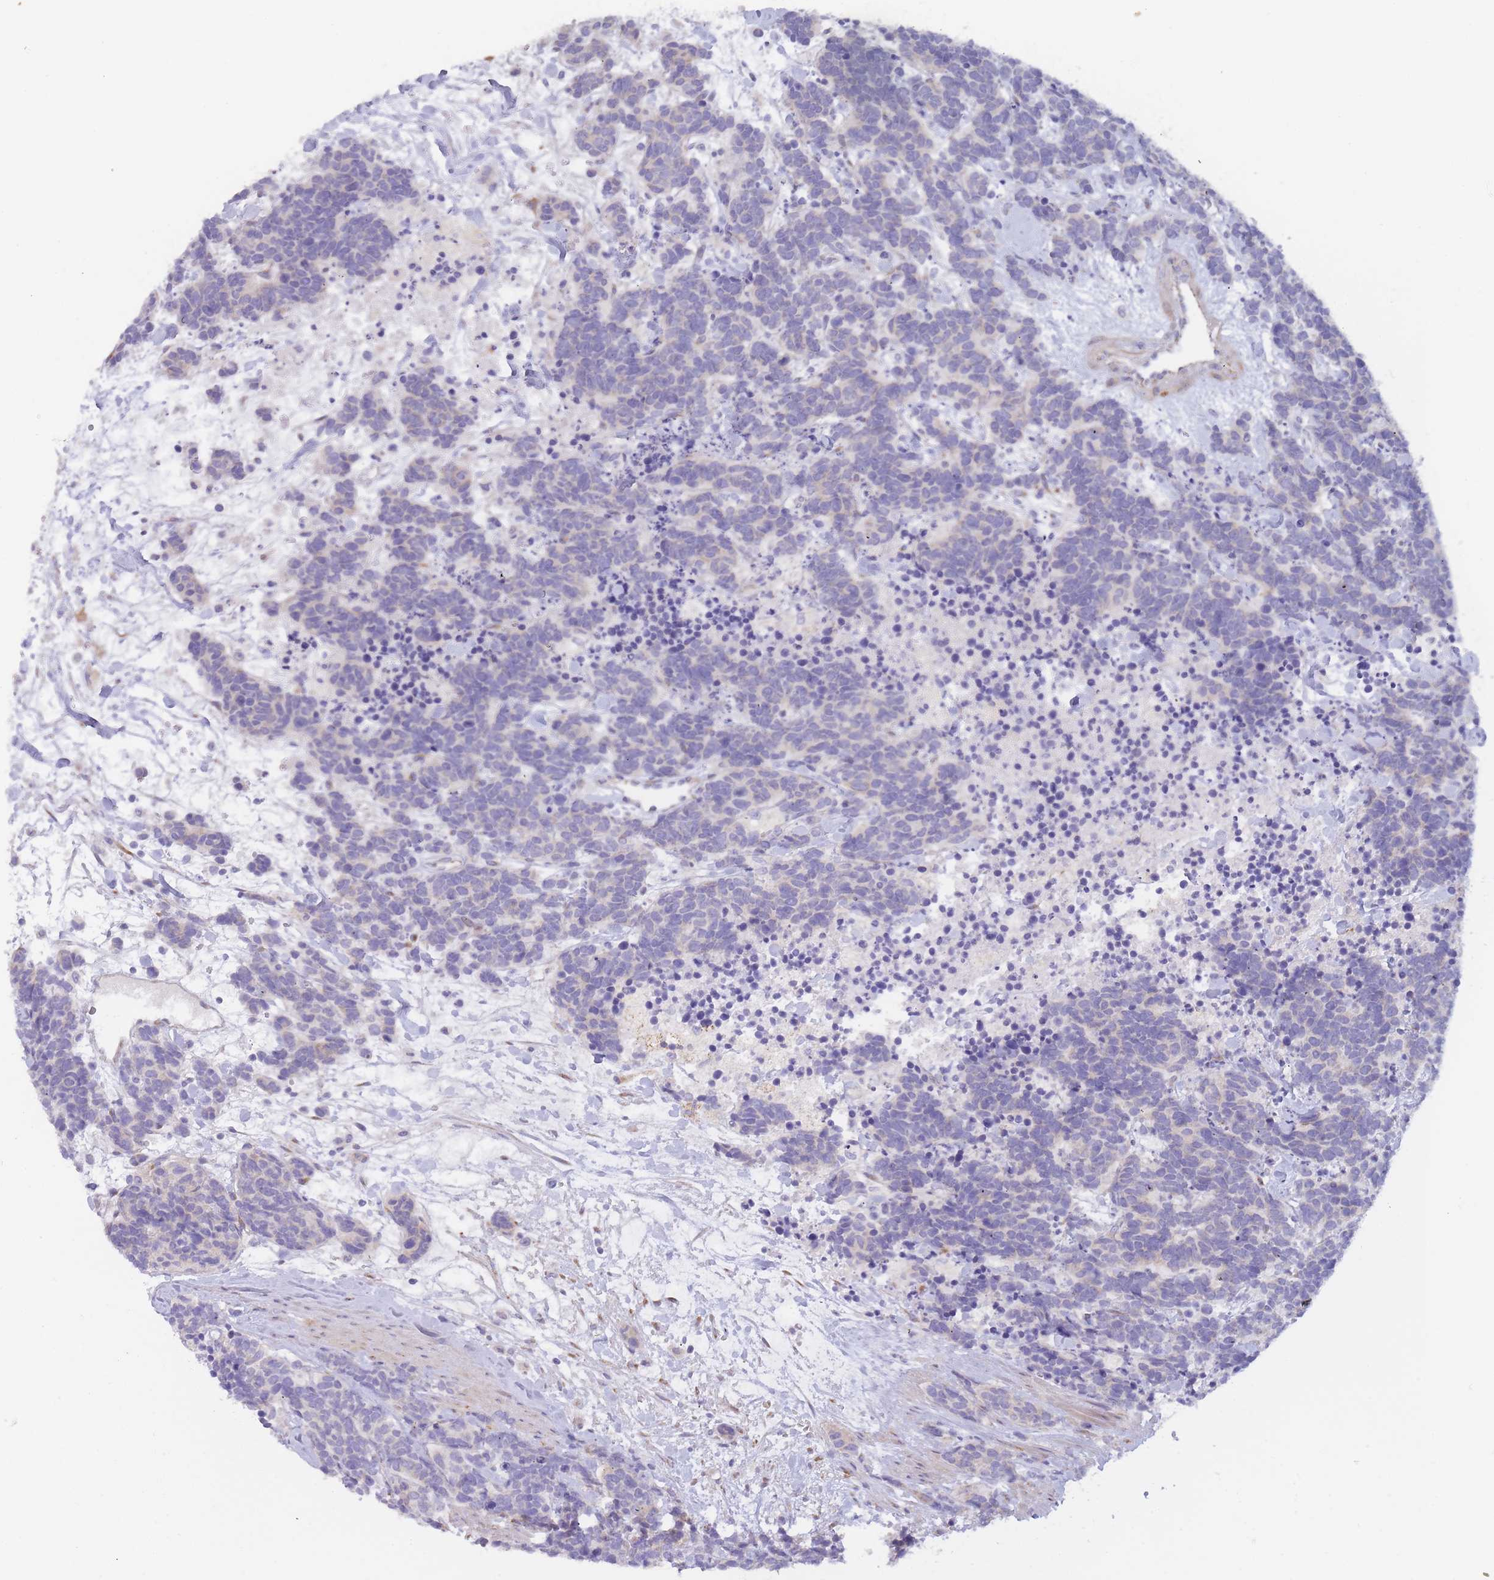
{"staining": {"intensity": "negative", "quantity": "none", "location": "none"}, "tissue": "carcinoid", "cell_type": "Tumor cells", "image_type": "cancer", "snomed": [{"axis": "morphology", "description": "Carcinoma, NOS"}, {"axis": "morphology", "description": "Carcinoid, malignant, NOS"}, {"axis": "topography", "description": "Prostate"}], "caption": "Human carcinoid (malignant) stained for a protein using IHC reveals no expression in tumor cells.", "gene": "SLC35E4", "patient": {"sex": "male", "age": 57}}